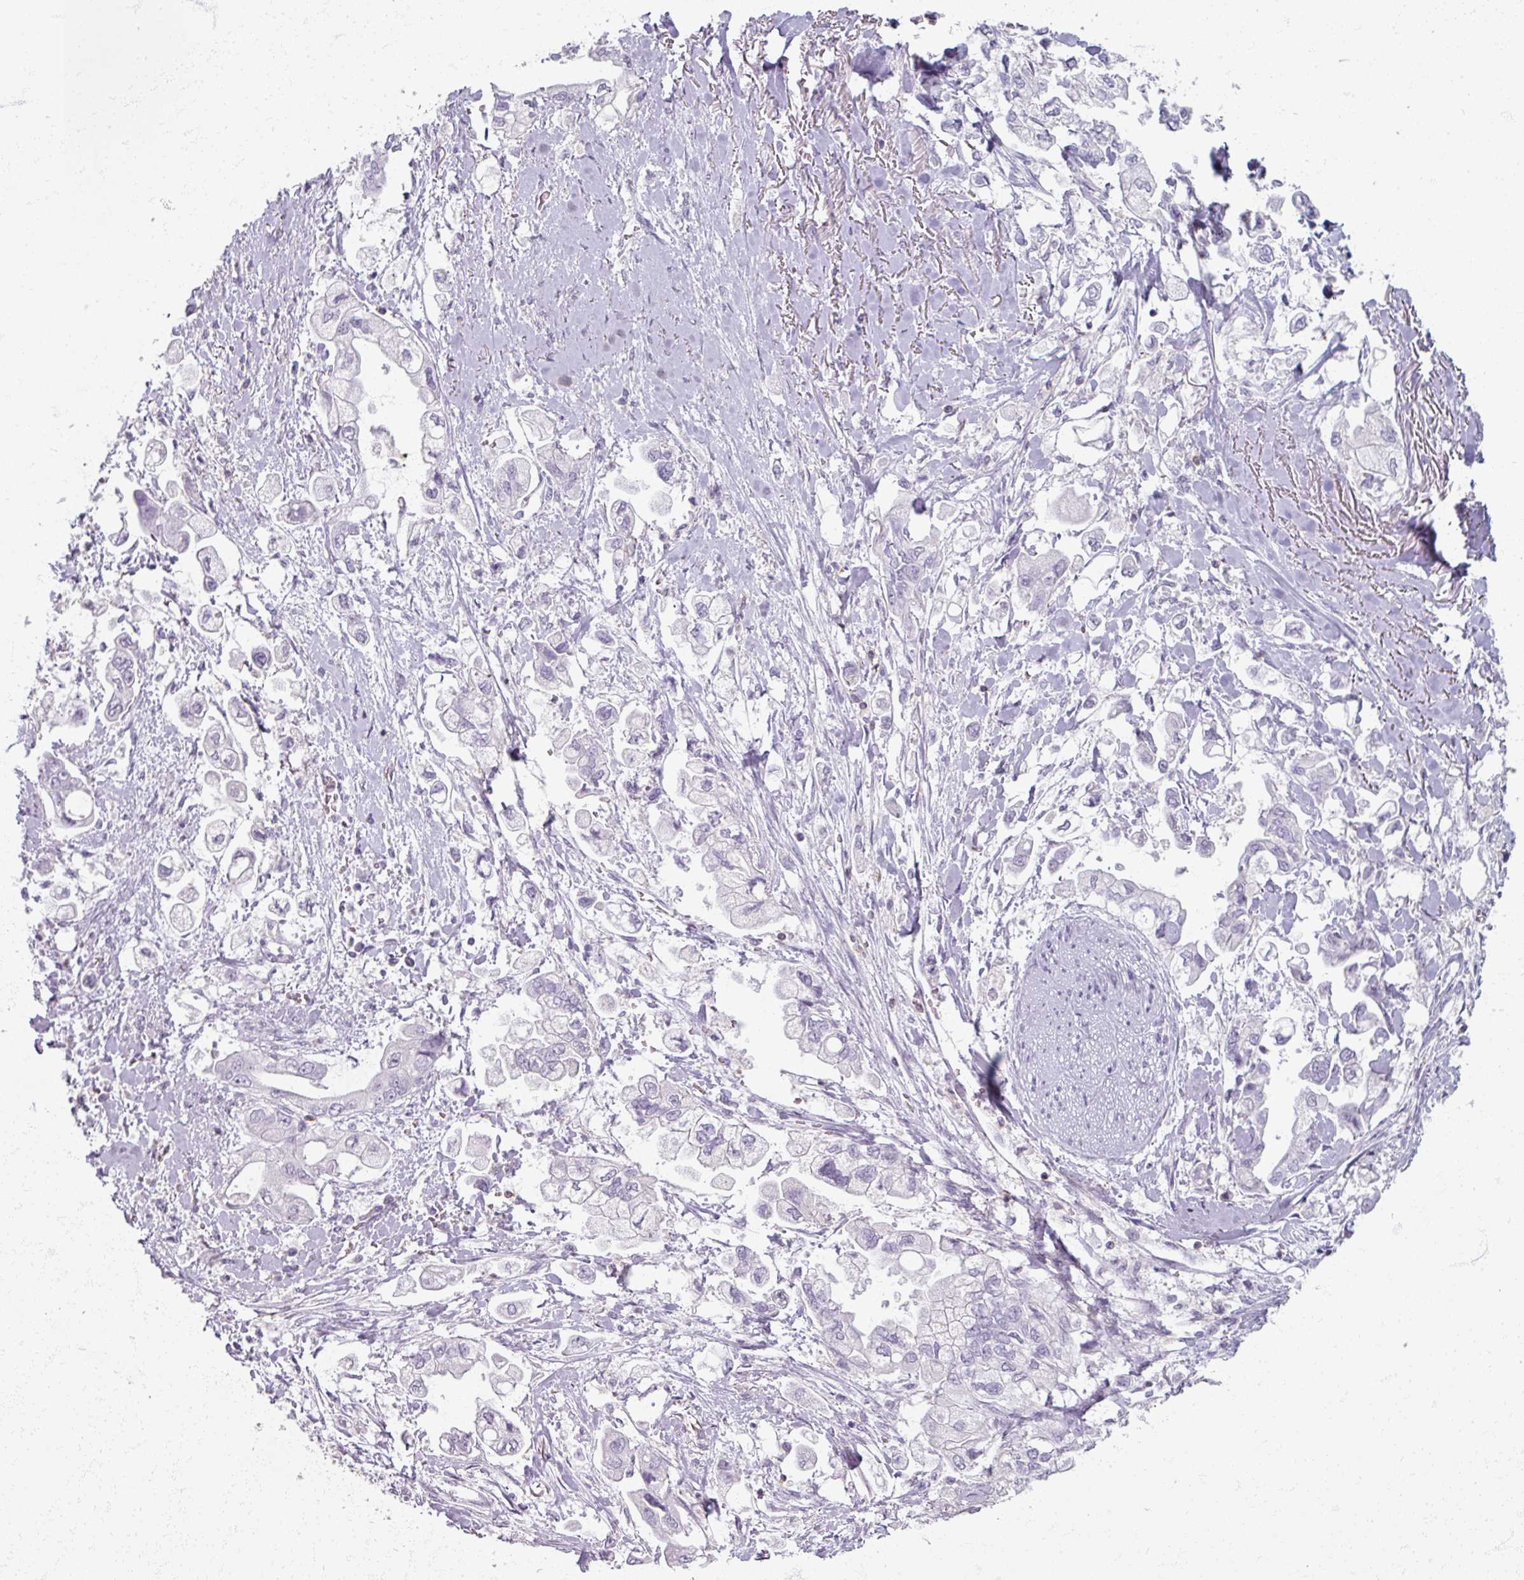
{"staining": {"intensity": "negative", "quantity": "none", "location": "none"}, "tissue": "stomach cancer", "cell_type": "Tumor cells", "image_type": "cancer", "snomed": [{"axis": "morphology", "description": "Adenocarcinoma, NOS"}, {"axis": "topography", "description": "Stomach"}], "caption": "Immunohistochemistry image of stomach adenocarcinoma stained for a protein (brown), which shows no expression in tumor cells.", "gene": "PTPRC", "patient": {"sex": "male", "age": 62}}